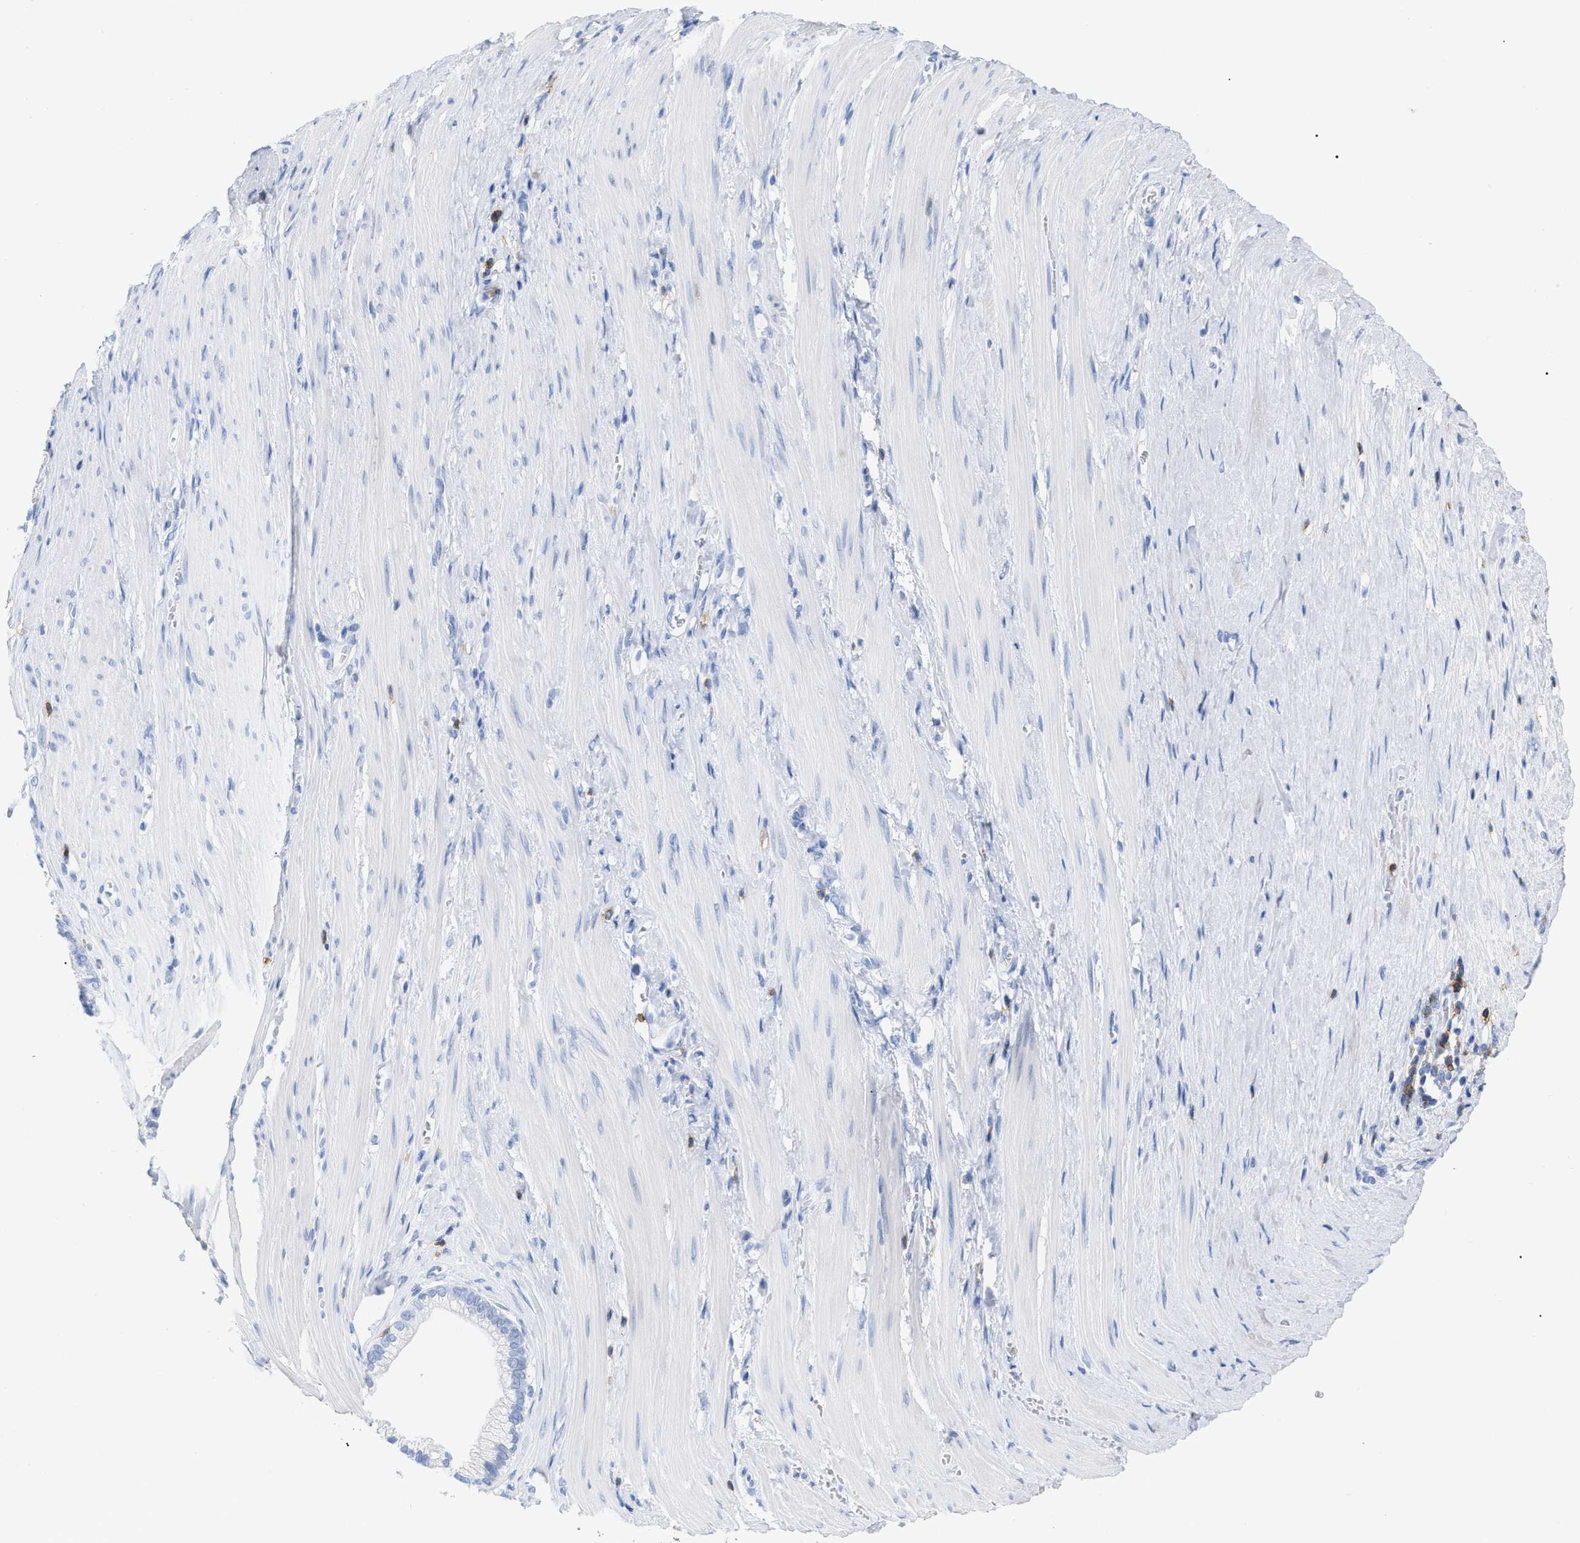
{"staining": {"intensity": "negative", "quantity": "none", "location": "none"}, "tissue": "pancreatic cancer", "cell_type": "Tumor cells", "image_type": "cancer", "snomed": [{"axis": "morphology", "description": "Adenocarcinoma, NOS"}, {"axis": "topography", "description": "Pancreas"}], "caption": "A histopathology image of human pancreatic adenocarcinoma is negative for staining in tumor cells. Brightfield microscopy of immunohistochemistry stained with DAB (brown) and hematoxylin (blue), captured at high magnification.", "gene": "CD5", "patient": {"sex": "male", "age": 69}}